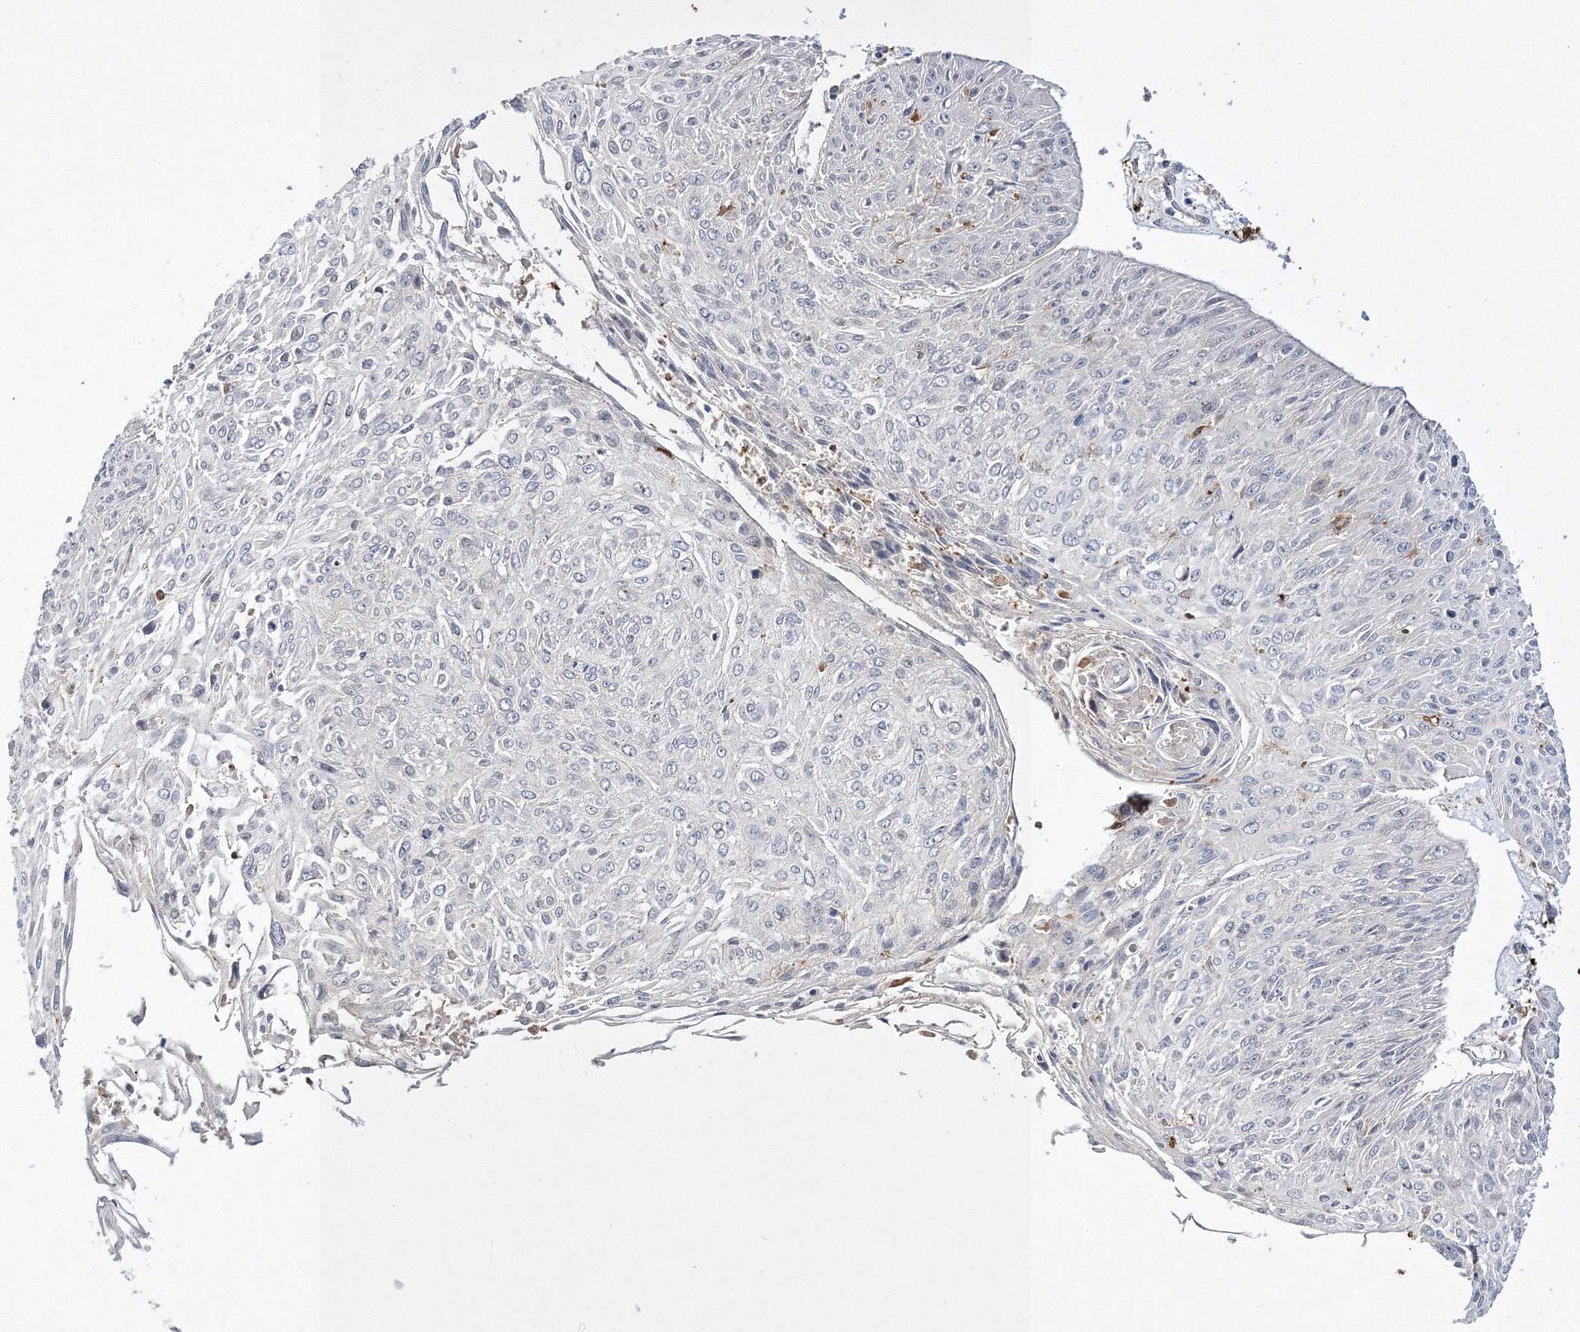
{"staining": {"intensity": "negative", "quantity": "none", "location": "none"}, "tissue": "cervical cancer", "cell_type": "Tumor cells", "image_type": "cancer", "snomed": [{"axis": "morphology", "description": "Squamous cell carcinoma, NOS"}, {"axis": "topography", "description": "Cervix"}], "caption": "Human cervical squamous cell carcinoma stained for a protein using immunohistochemistry exhibits no positivity in tumor cells.", "gene": "ARCN1", "patient": {"sex": "female", "age": 51}}